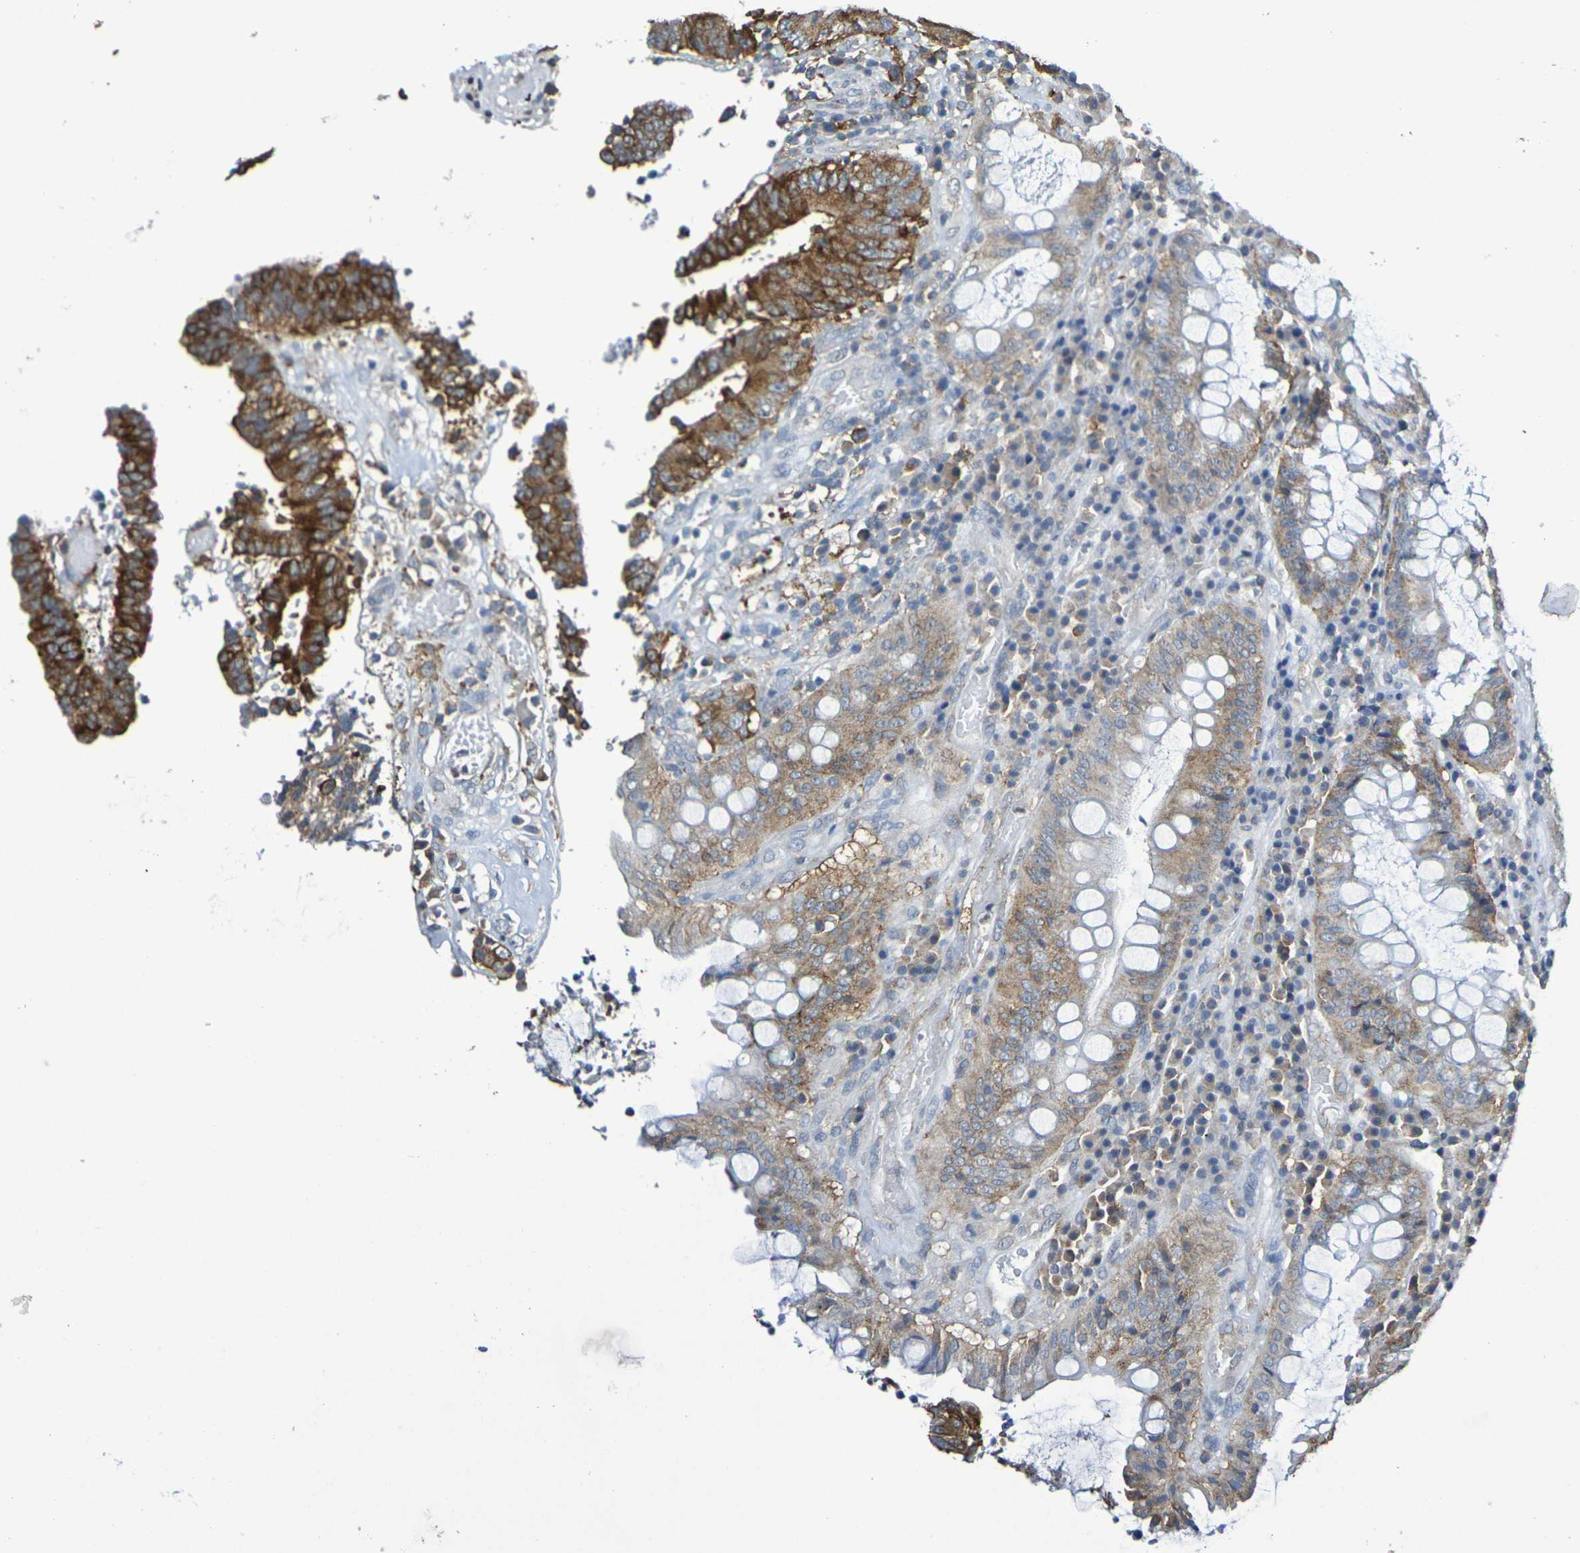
{"staining": {"intensity": "strong", "quantity": "25%-75%", "location": "cytoplasmic/membranous"}, "tissue": "colorectal cancer", "cell_type": "Tumor cells", "image_type": "cancer", "snomed": [{"axis": "morphology", "description": "Adenocarcinoma, NOS"}, {"axis": "topography", "description": "Rectum"}], "caption": "Immunohistochemical staining of human adenocarcinoma (colorectal) exhibits high levels of strong cytoplasmic/membranous staining in approximately 25%-75% of tumor cells. (DAB (3,3'-diaminobenzidine) IHC with brightfield microscopy, high magnification).", "gene": "CHRNB1", "patient": {"sex": "male", "age": 72}}